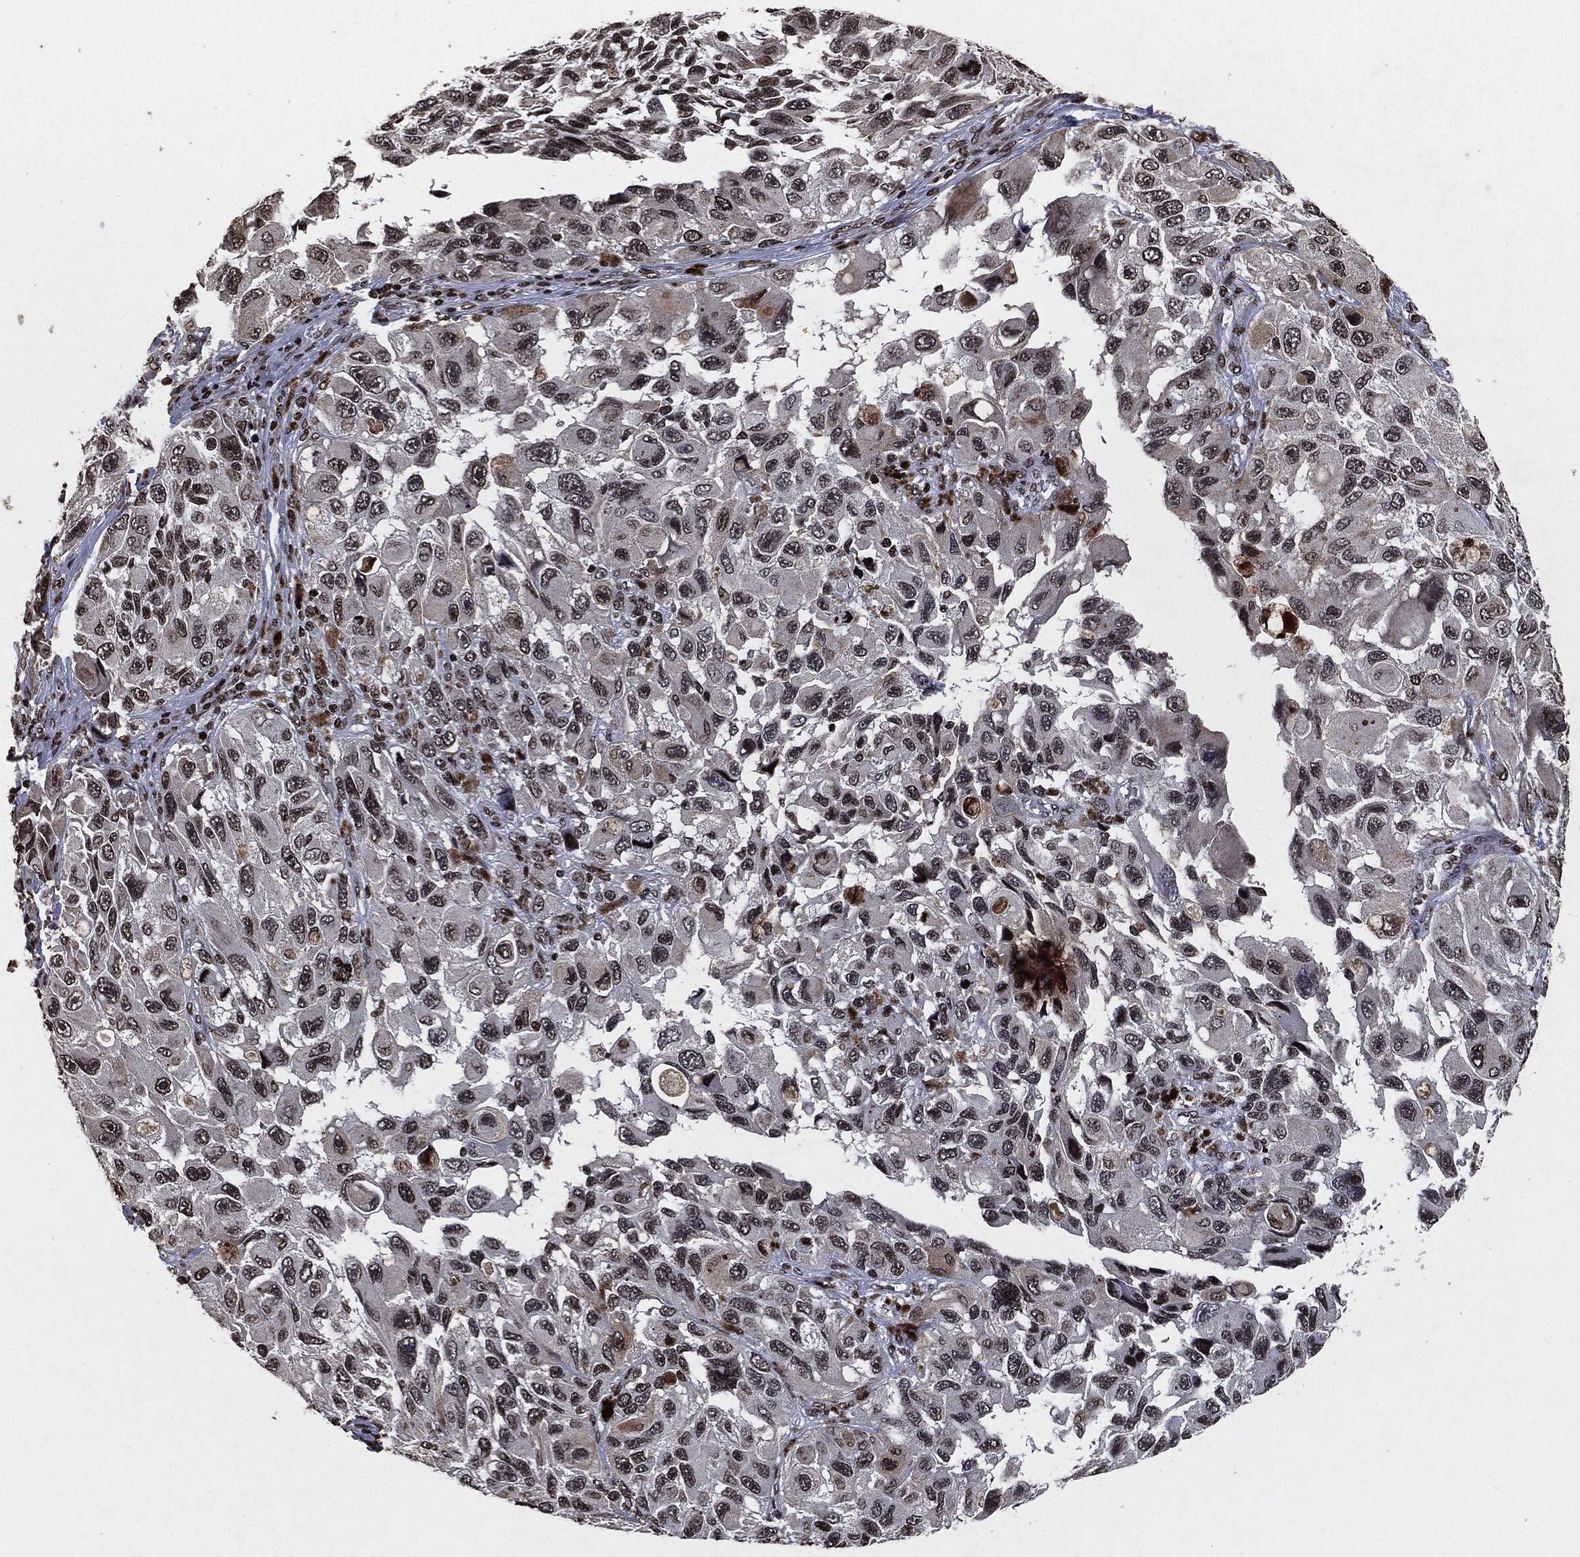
{"staining": {"intensity": "moderate", "quantity": "25%-75%", "location": "nuclear"}, "tissue": "melanoma", "cell_type": "Tumor cells", "image_type": "cancer", "snomed": [{"axis": "morphology", "description": "Malignant melanoma, NOS"}, {"axis": "topography", "description": "Skin"}], "caption": "This image demonstrates immunohistochemistry (IHC) staining of human melanoma, with medium moderate nuclear expression in approximately 25%-75% of tumor cells.", "gene": "JUN", "patient": {"sex": "female", "age": 73}}